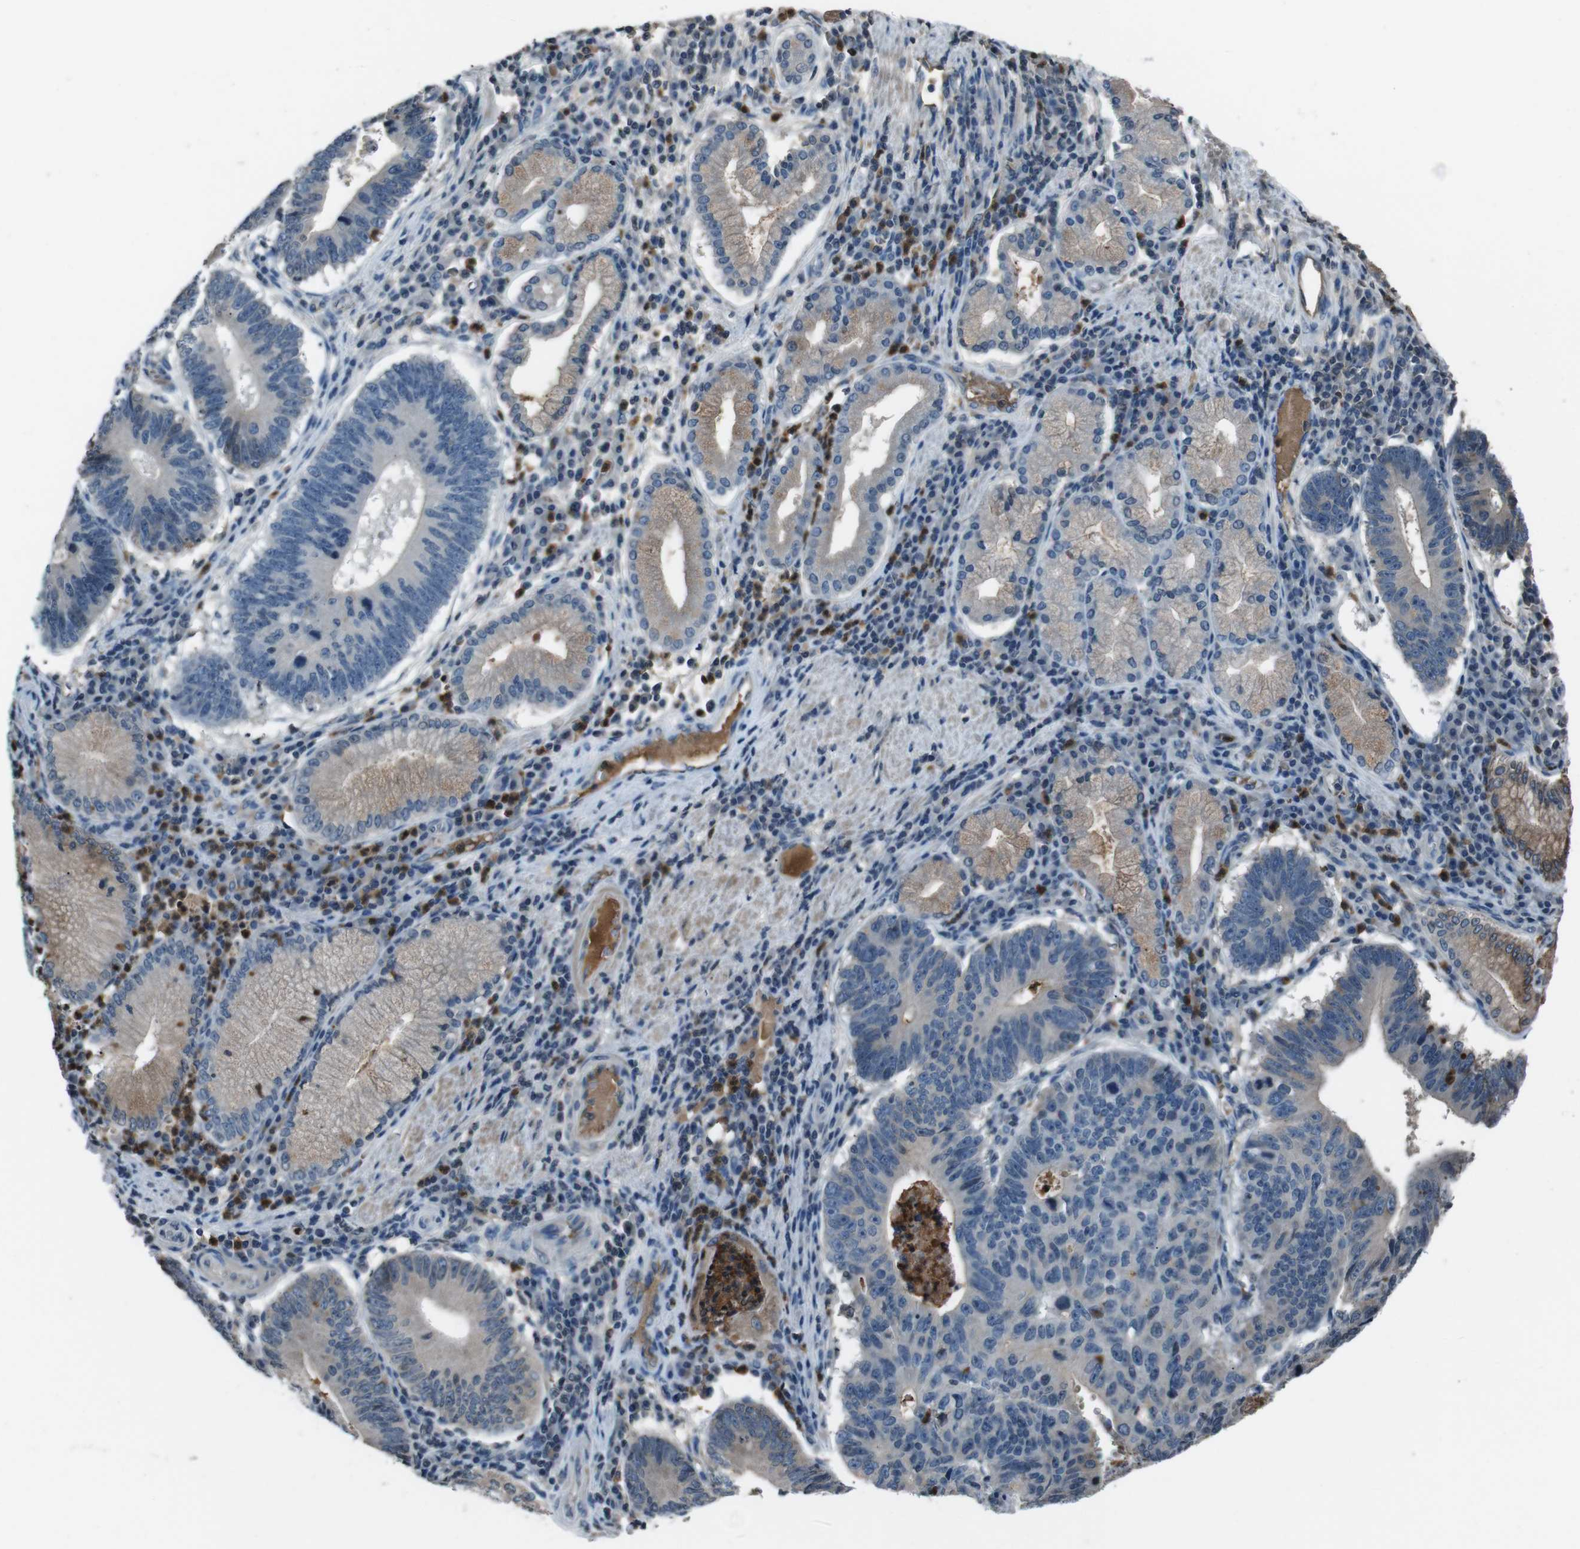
{"staining": {"intensity": "negative", "quantity": "none", "location": "none"}, "tissue": "stomach cancer", "cell_type": "Tumor cells", "image_type": "cancer", "snomed": [{"axis": "morphology", "description": "Adenocarcinoma, NOS"}, {"axis": "topography", "description": "Stomach"}], "caption": "This is an immunohistochemistry (IHC) micrograph of stomach adenocarcinoma. There is no expression in tumor cells.", "gene": "UGT1A6", "patient": {"sex": "male", "age": 59}}